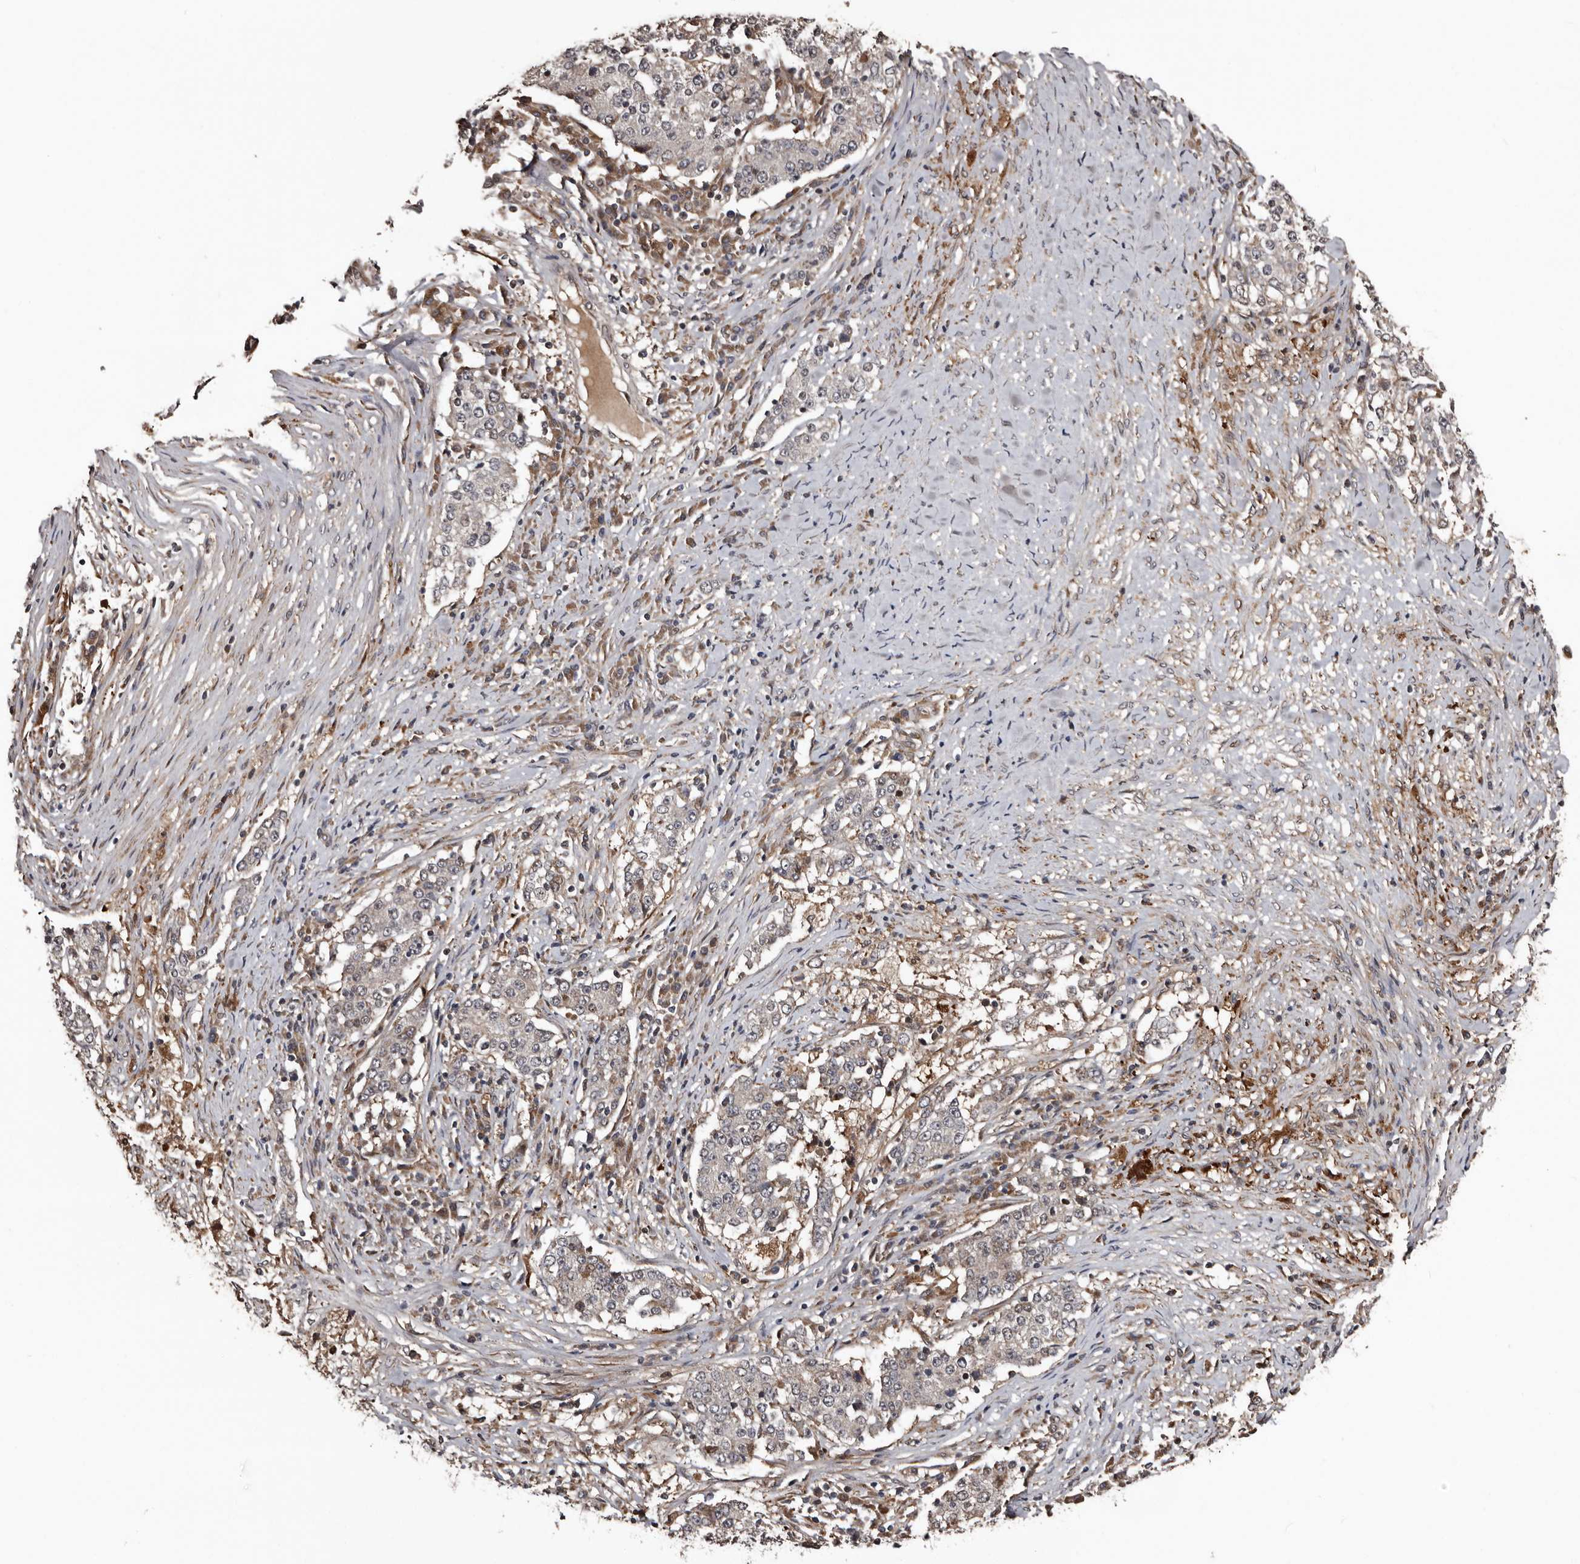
{"staining": {"intensity": "negative", "quantity": "none", "location": "none"}, "tissue": "stomach cancer", "cell_type": "Tumor cells", "image_type": "cancer", "snomed": [{"axis": "morphology", "description": "Adenocarcinoma, NOS"}, {"axis": "topography", "description": "Stomach"}], "caption": "The micrograph exhibits no significant expression in tumor cells of stomach cancer.", "gene": "SERTAD4", "patient": {"sex": "male", "age": 59}}